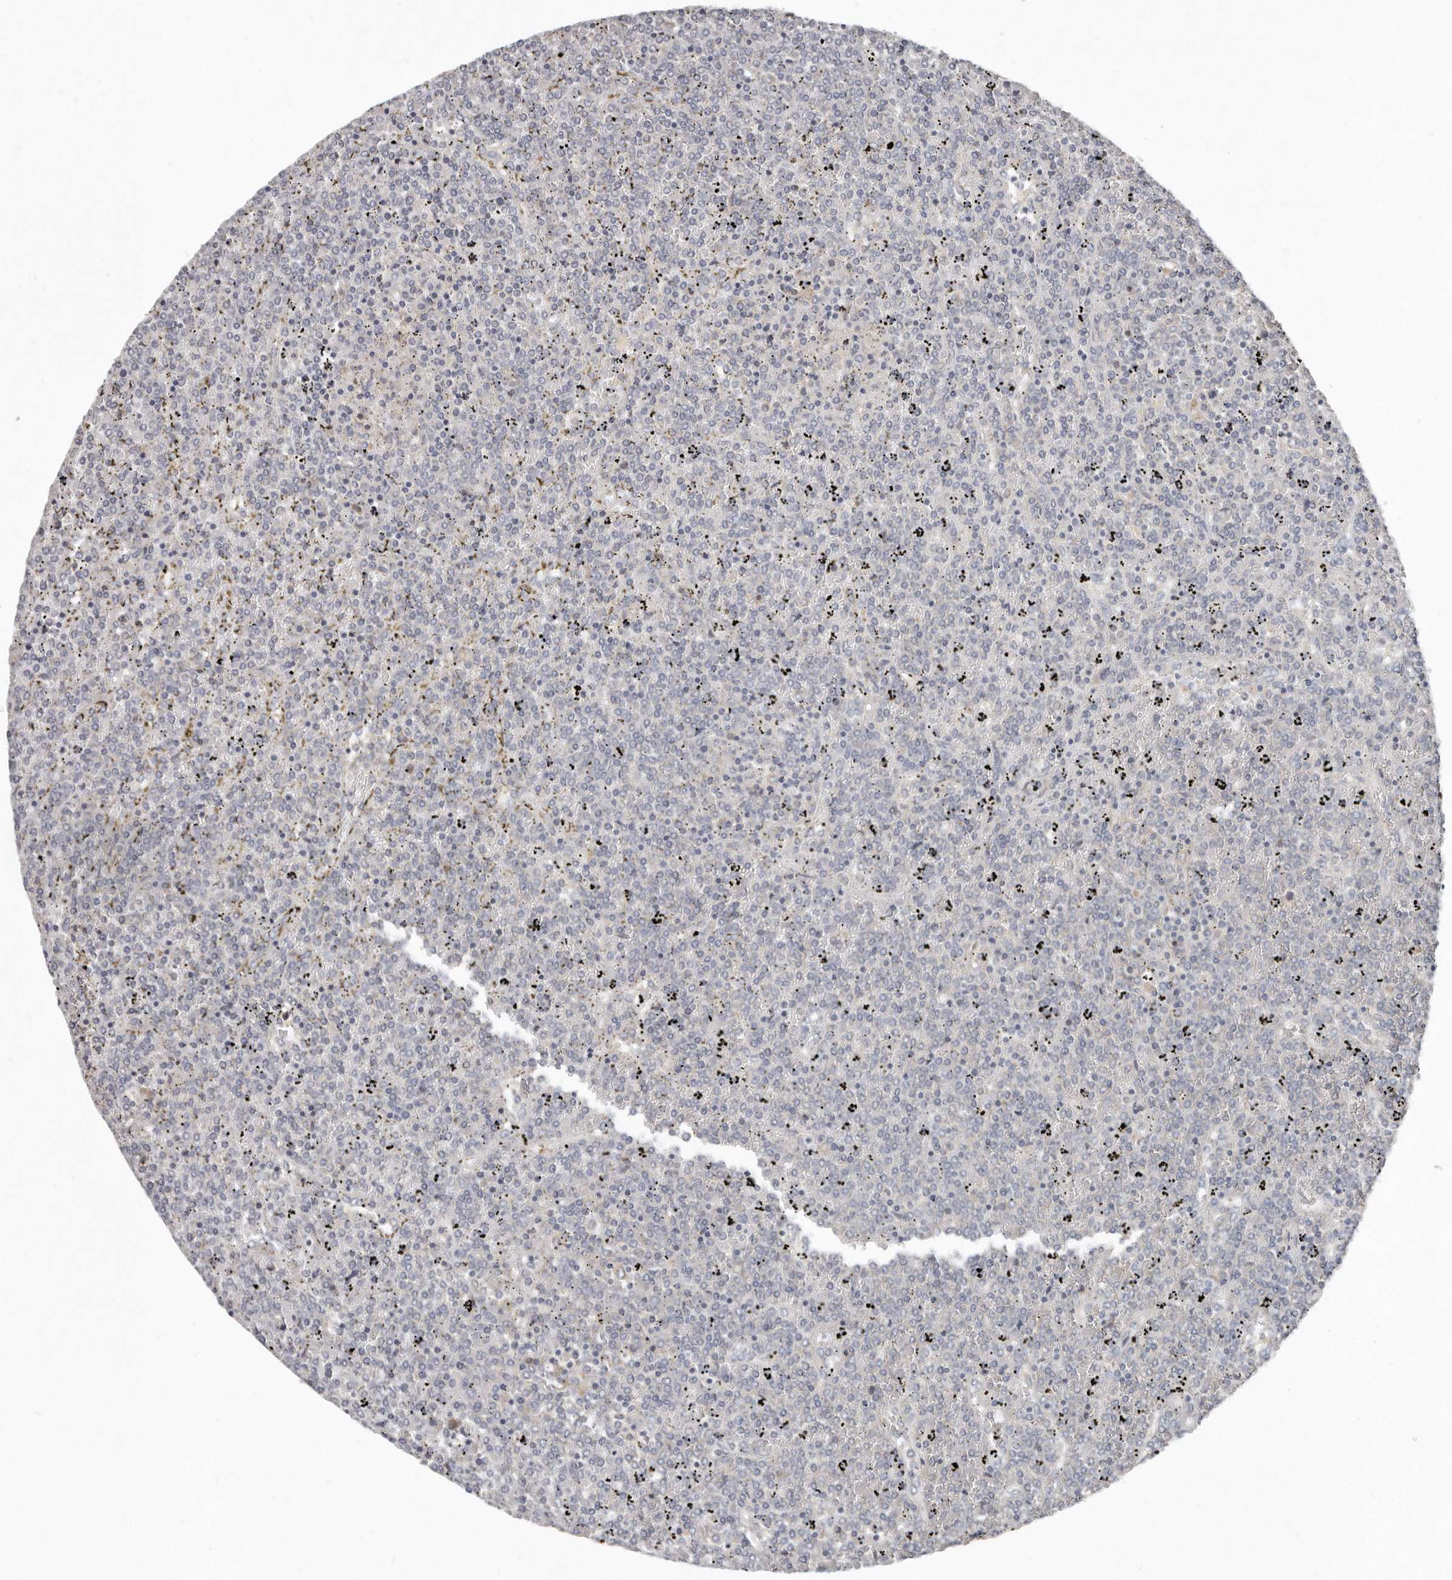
{"staining": {"intensity": "negative", "quantity": "none", "location": "none"}, "tissue": "lymphoma", "cell_type": "Tumor cells", "image_type": "cancer", "snomed": [{"axis": "morphology", "description": "Malignant lymphoma, non-Hodgkin's type, Low grade"}, {"axis": "topography", "description": "Spleen"}], "caption": "Malignant lymphoma, non-Hodgkin's type (low-grade) was stained to show a protein in brown. There is no significant positivity in tumor cells.", "gene": "AKNAD1", "patient": {"sex": "female", "age": 19}}